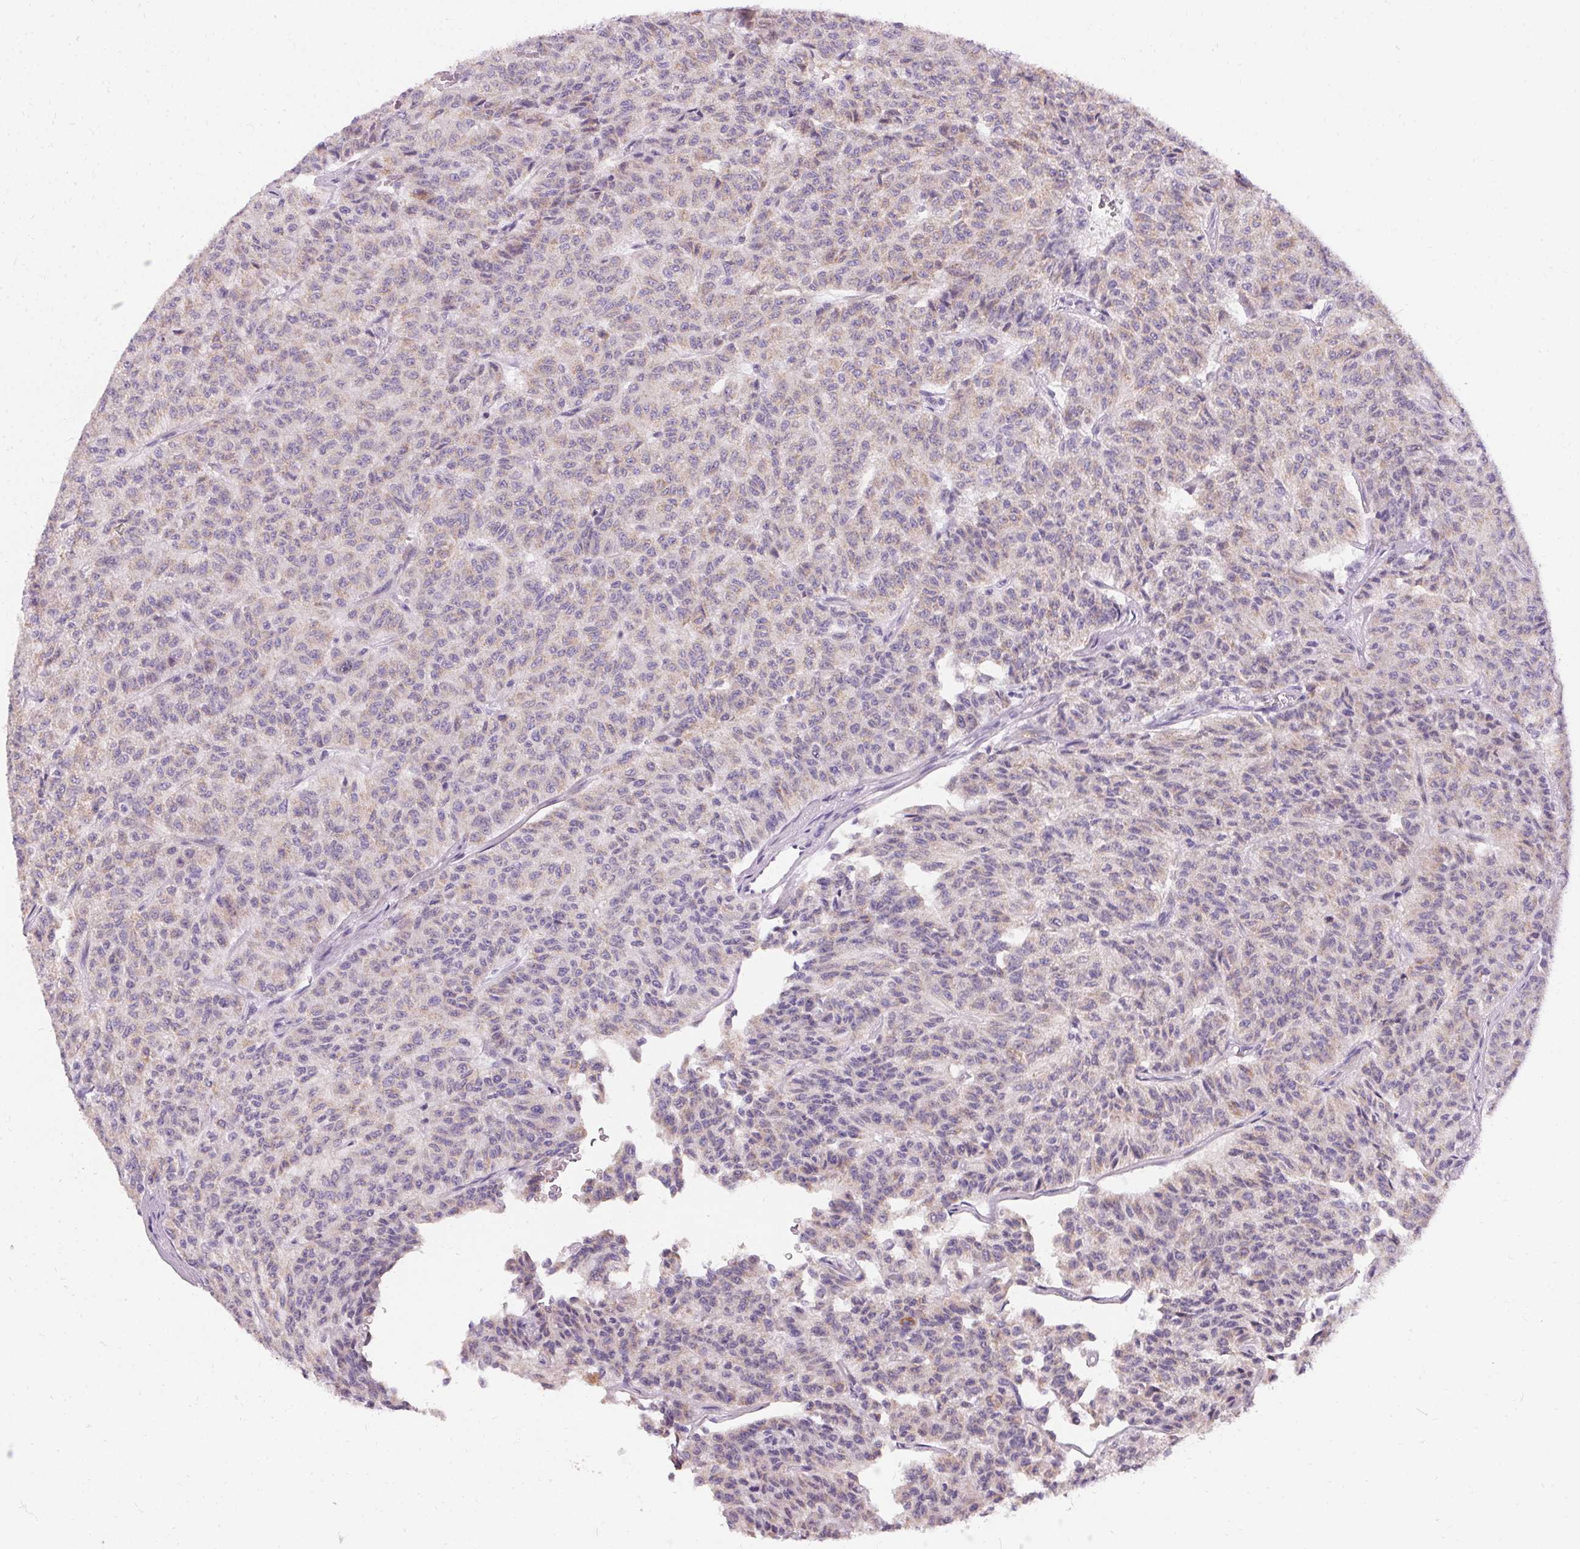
{"staining": {"intensity": "weak", "quantity": "25%-75%", "location": "cytoplasmic/membranous"}, "tissue": "carcinoid", "cell_type": "Tumor cells", "image_type": "cancer", "snomed": [{"axis": "morphology", "description": "Carcinoid, malignant, NOS"}, {"axis": "topography", "description": "Lung"}], "caption": "This histopathology image exhibits carcinoid (malignant) stained with IHC to label a protein in brown. The cytoplasmic/membranous of tumor cells show weak positivity for the protein. Nuclei are counter-stained blue.", "gene": "TRIP13", "patient": {"sex": "male", "age": 71}}